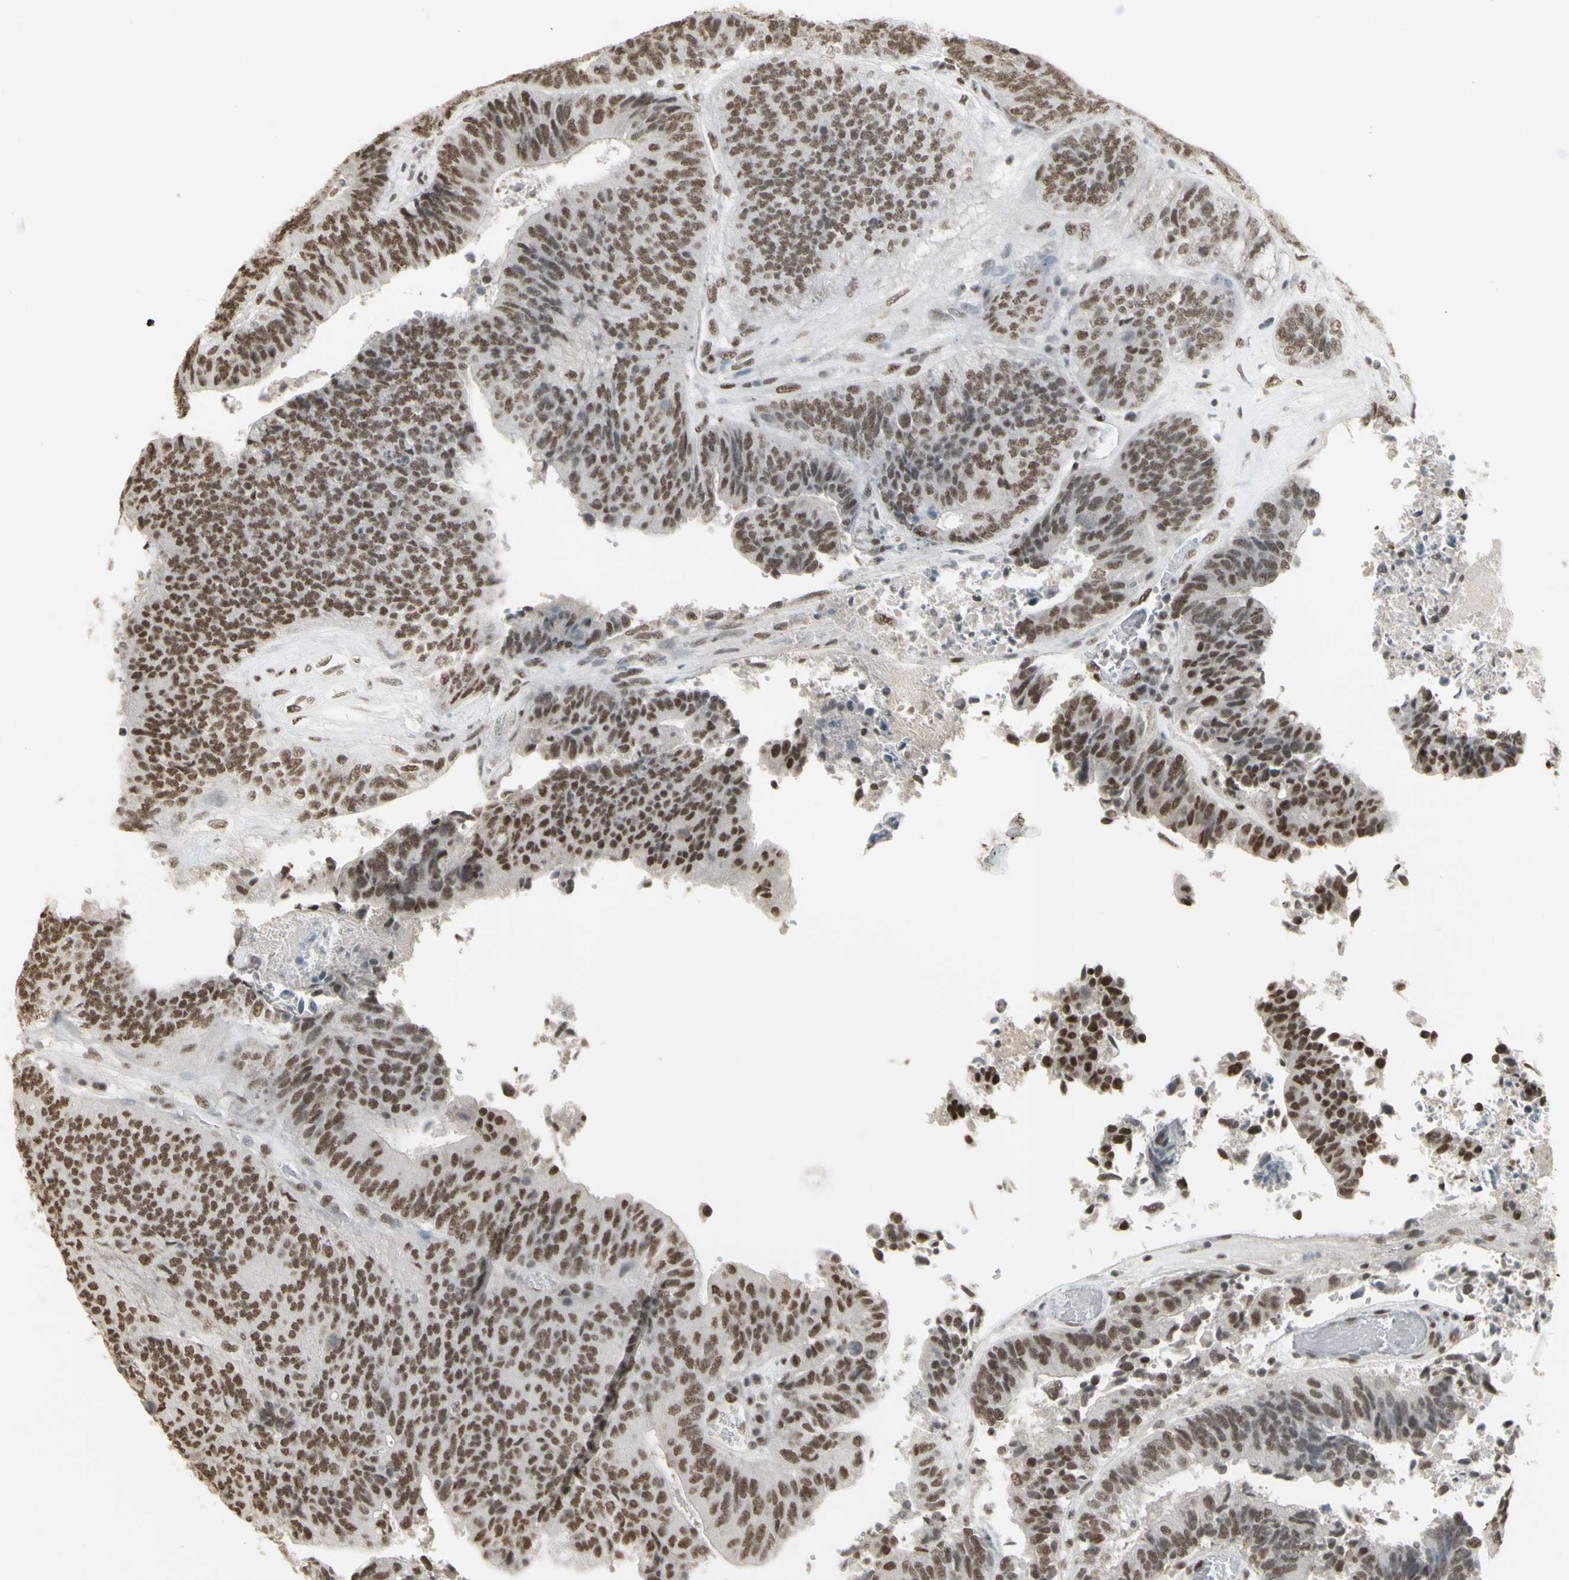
{"staining": {"intensity": "moderate", "quantity": ">75%", "location": "nuclear"}, "tissue": "colorectal cancer", "cell_type": "Tumor cells", "image_type": "cancer", "snomed": [{"axis": "morphology", "description": "Adenocarcinoma, NOS"}, {"axis": "topography", "description": "Rectum"}], "caption": "Protein staining shows moderate nuclear expression in about >75% of tumor cells in colorectal adenocarcinoma. Immunohistochemistry (ihc) stains the protein of interest in brown and the nuclei are stained blue.", "gene": "TRIM28", "patient": {"sex": "male", "age": 72}}